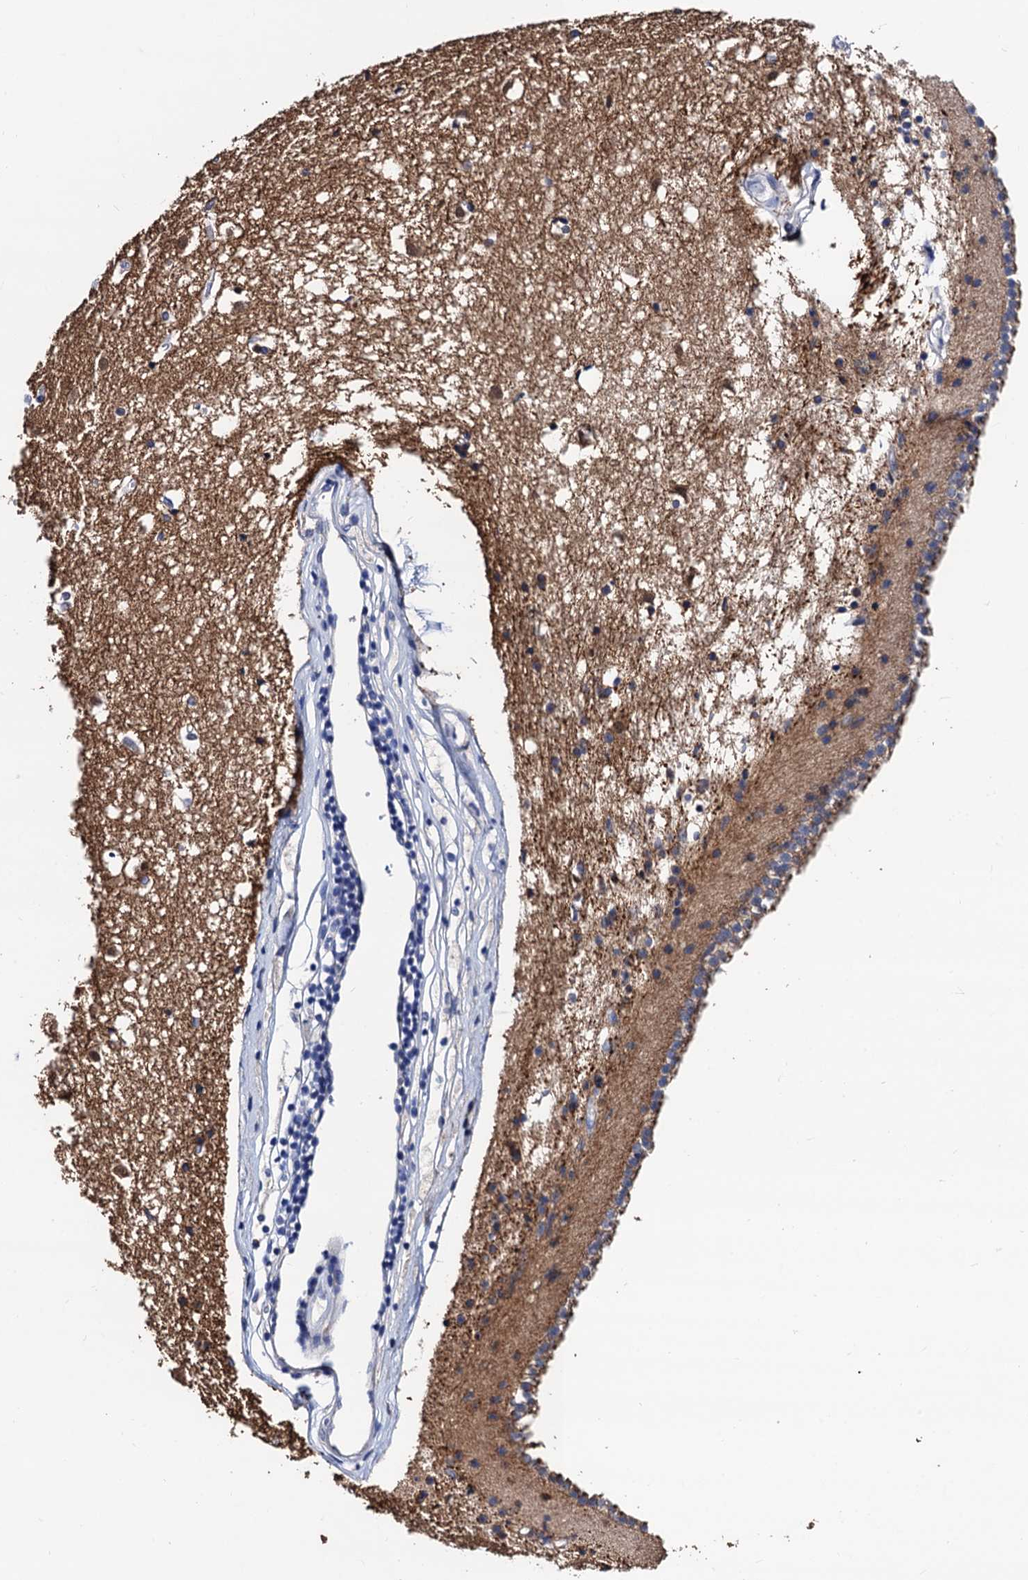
{"staining": {"intensity": "weak", "quantity": "<25%", "location": "cytoplasmic/membranous"}, "tissue": "caudate", "cell_type": "Glial cells", "image_type": "normal", "snomed": [{"axis": "morphology", "description": "Normal tissue, NOS"}, {"axis": "topography", "description": "Lateral ventricle wall"}], "caption": "Immunohistochemical staining of normal caudate demonstrates no significant expression in glial cells.", "gene": "ZDHHC18", "patient": {"sex": "male", "age": 45}}